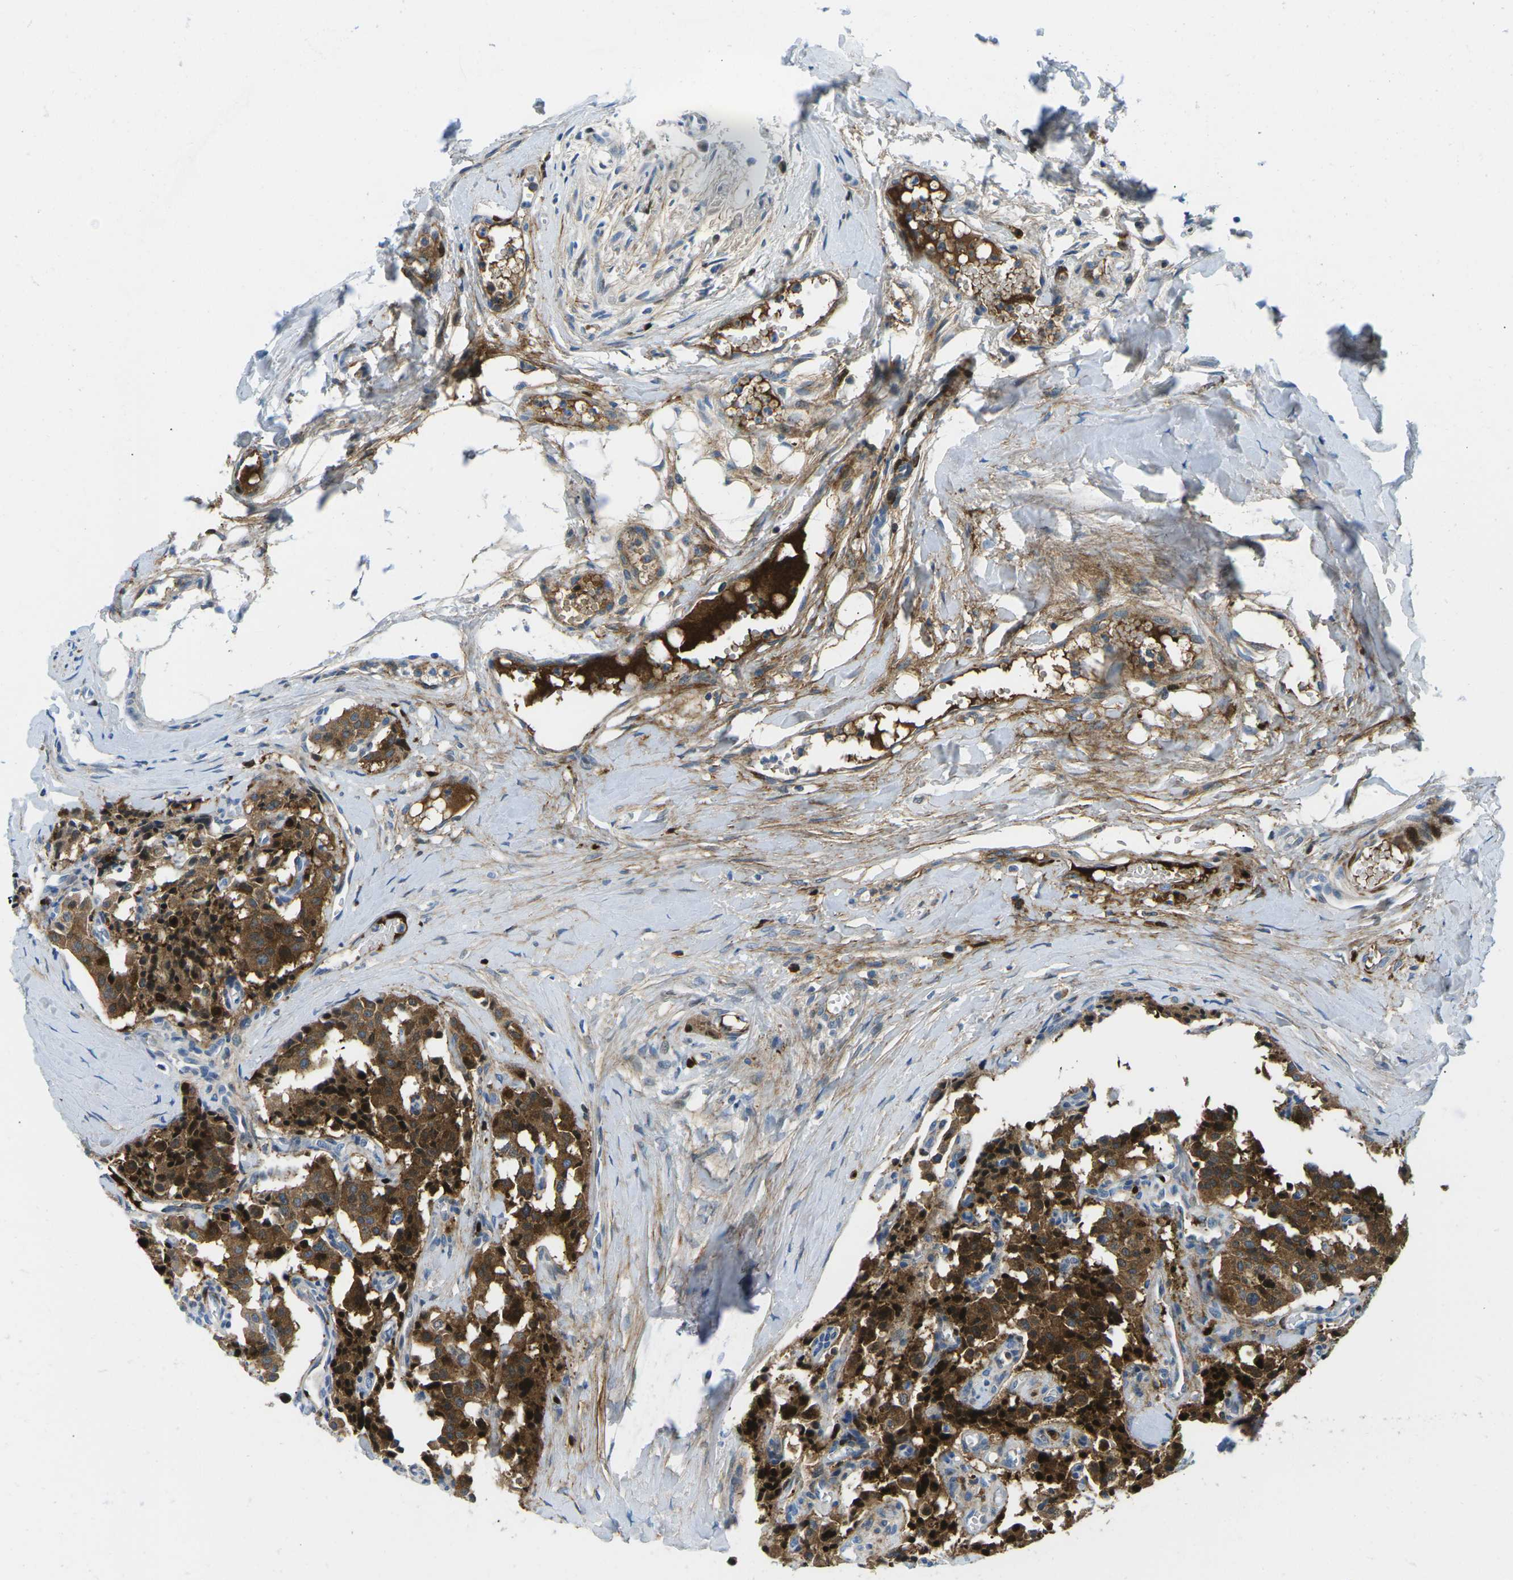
{"staining": {"intensity": "strong", "quantity": "25%-75%", "location": "cytoplasmic/membranous"}, "tissue": "carcinoid", "cell_type": "Tumor cells", "image_type": "cancer", "snomed": [{"axis": "morphology", "description": "Carcinoid, malignant, NOS"}, {"axis": "topography", "description": "Lung"}], "caption": "Protein positivity by IHC reveals strong cytoplasmic/membranous staining in about 25%-75% of tumor cells in carcinoid (malignant). Nuclei are stained in blue.", "gene": "CFB", "patient": {"sex": "male", "age": 30}}